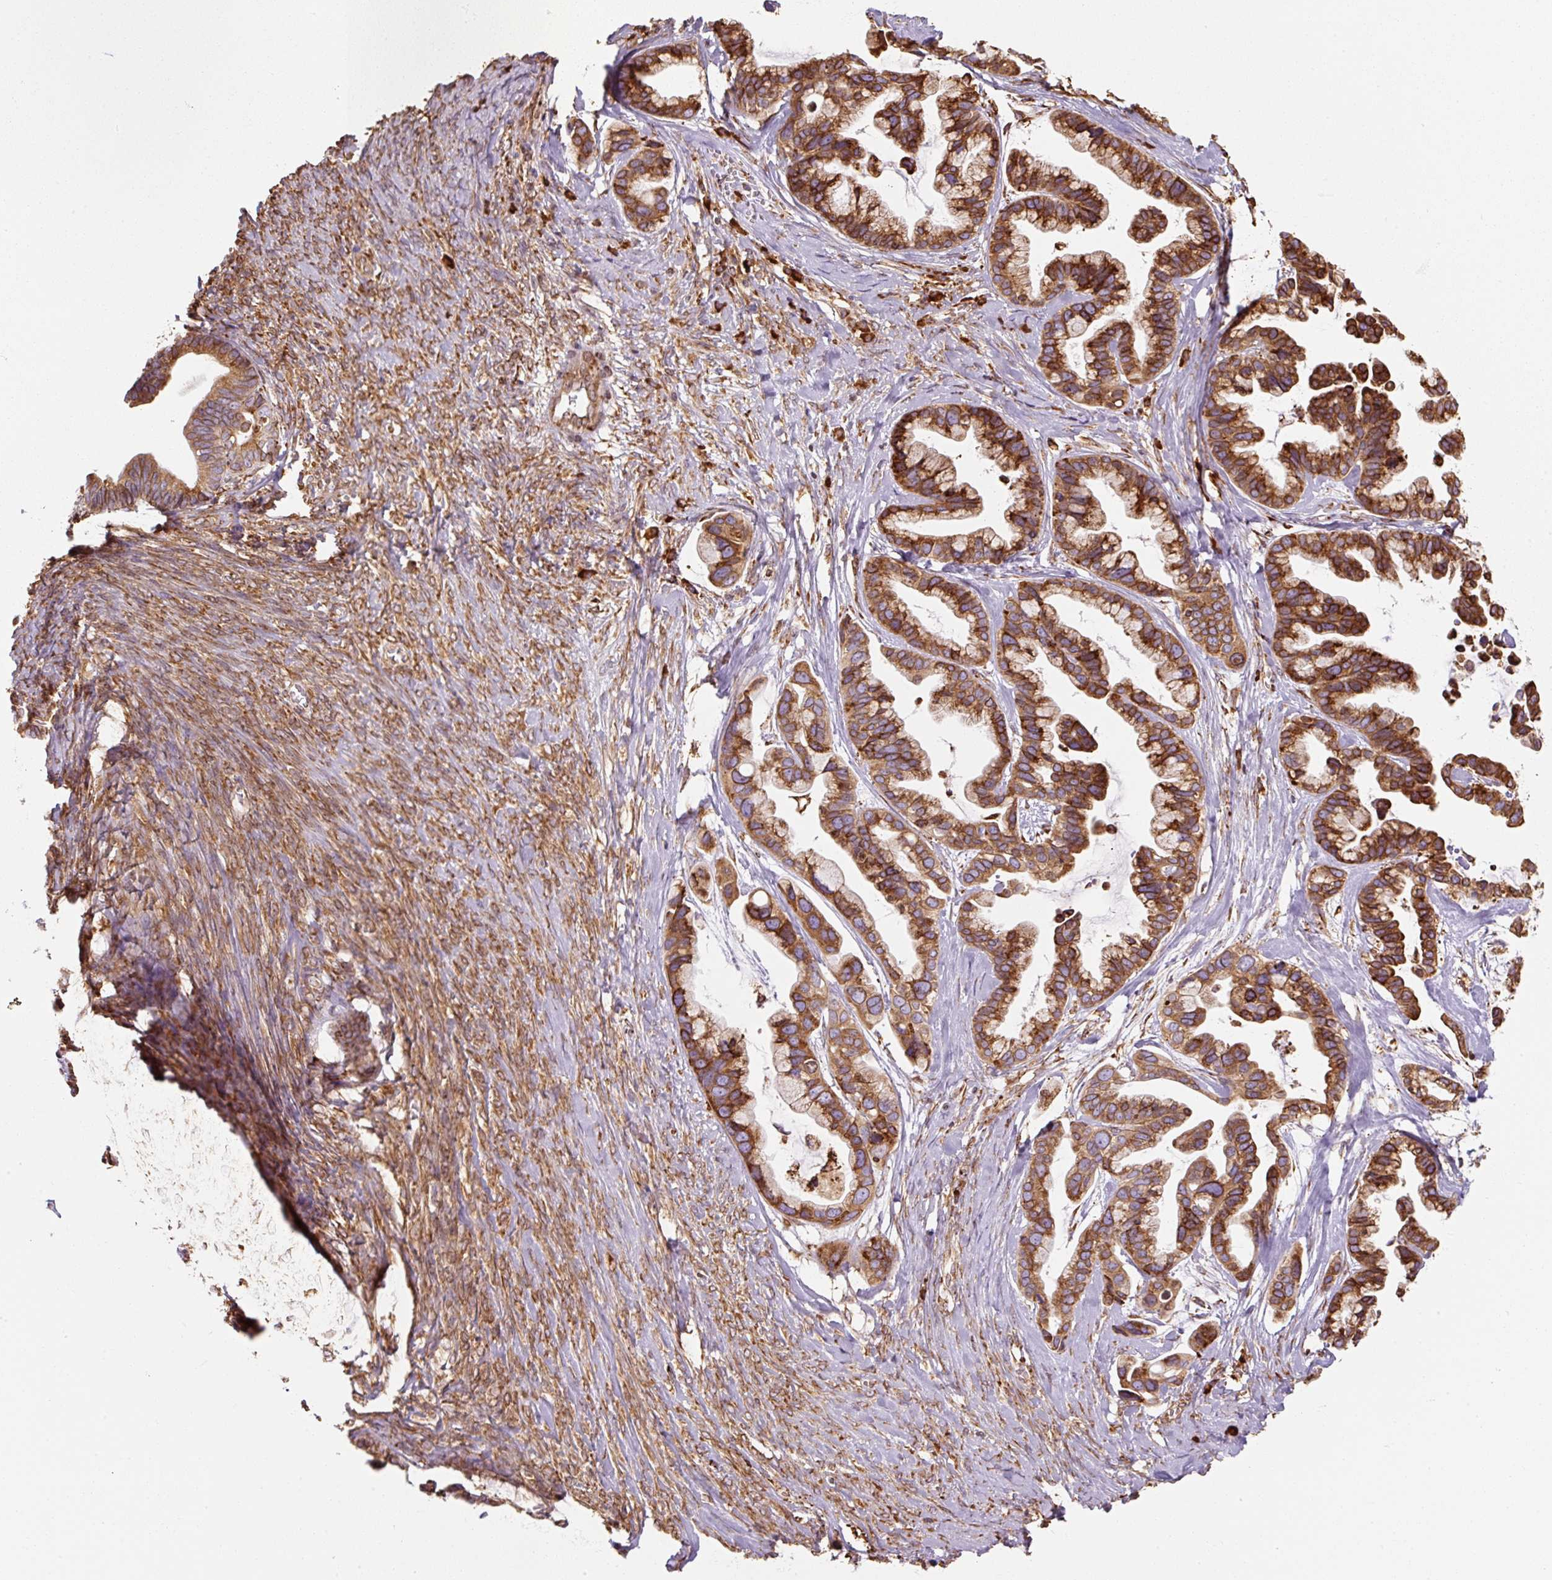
{"staining": {"intensity": "strong", "quantity": ">75%", "location": "cytoplasmic/membranous"}, "tissue": "ovarian cancer", "cell_type": "Tumor cells", "image_type": "cancer", "snomed": [{"axis": "morphology", "description": "Cystadenocarcinoma, serous, NOS"}, {"axis": "topography", "description": "Ovary"}], "caption": "The immunohistochemical stain shows strong cytoplasmic/membranous staining in tumor cells of ovarian cancer (serous cystadenocarcinoma) tissue.", "gene": "PRKCSH", "patient": {"sex": "female", "age": 56}}